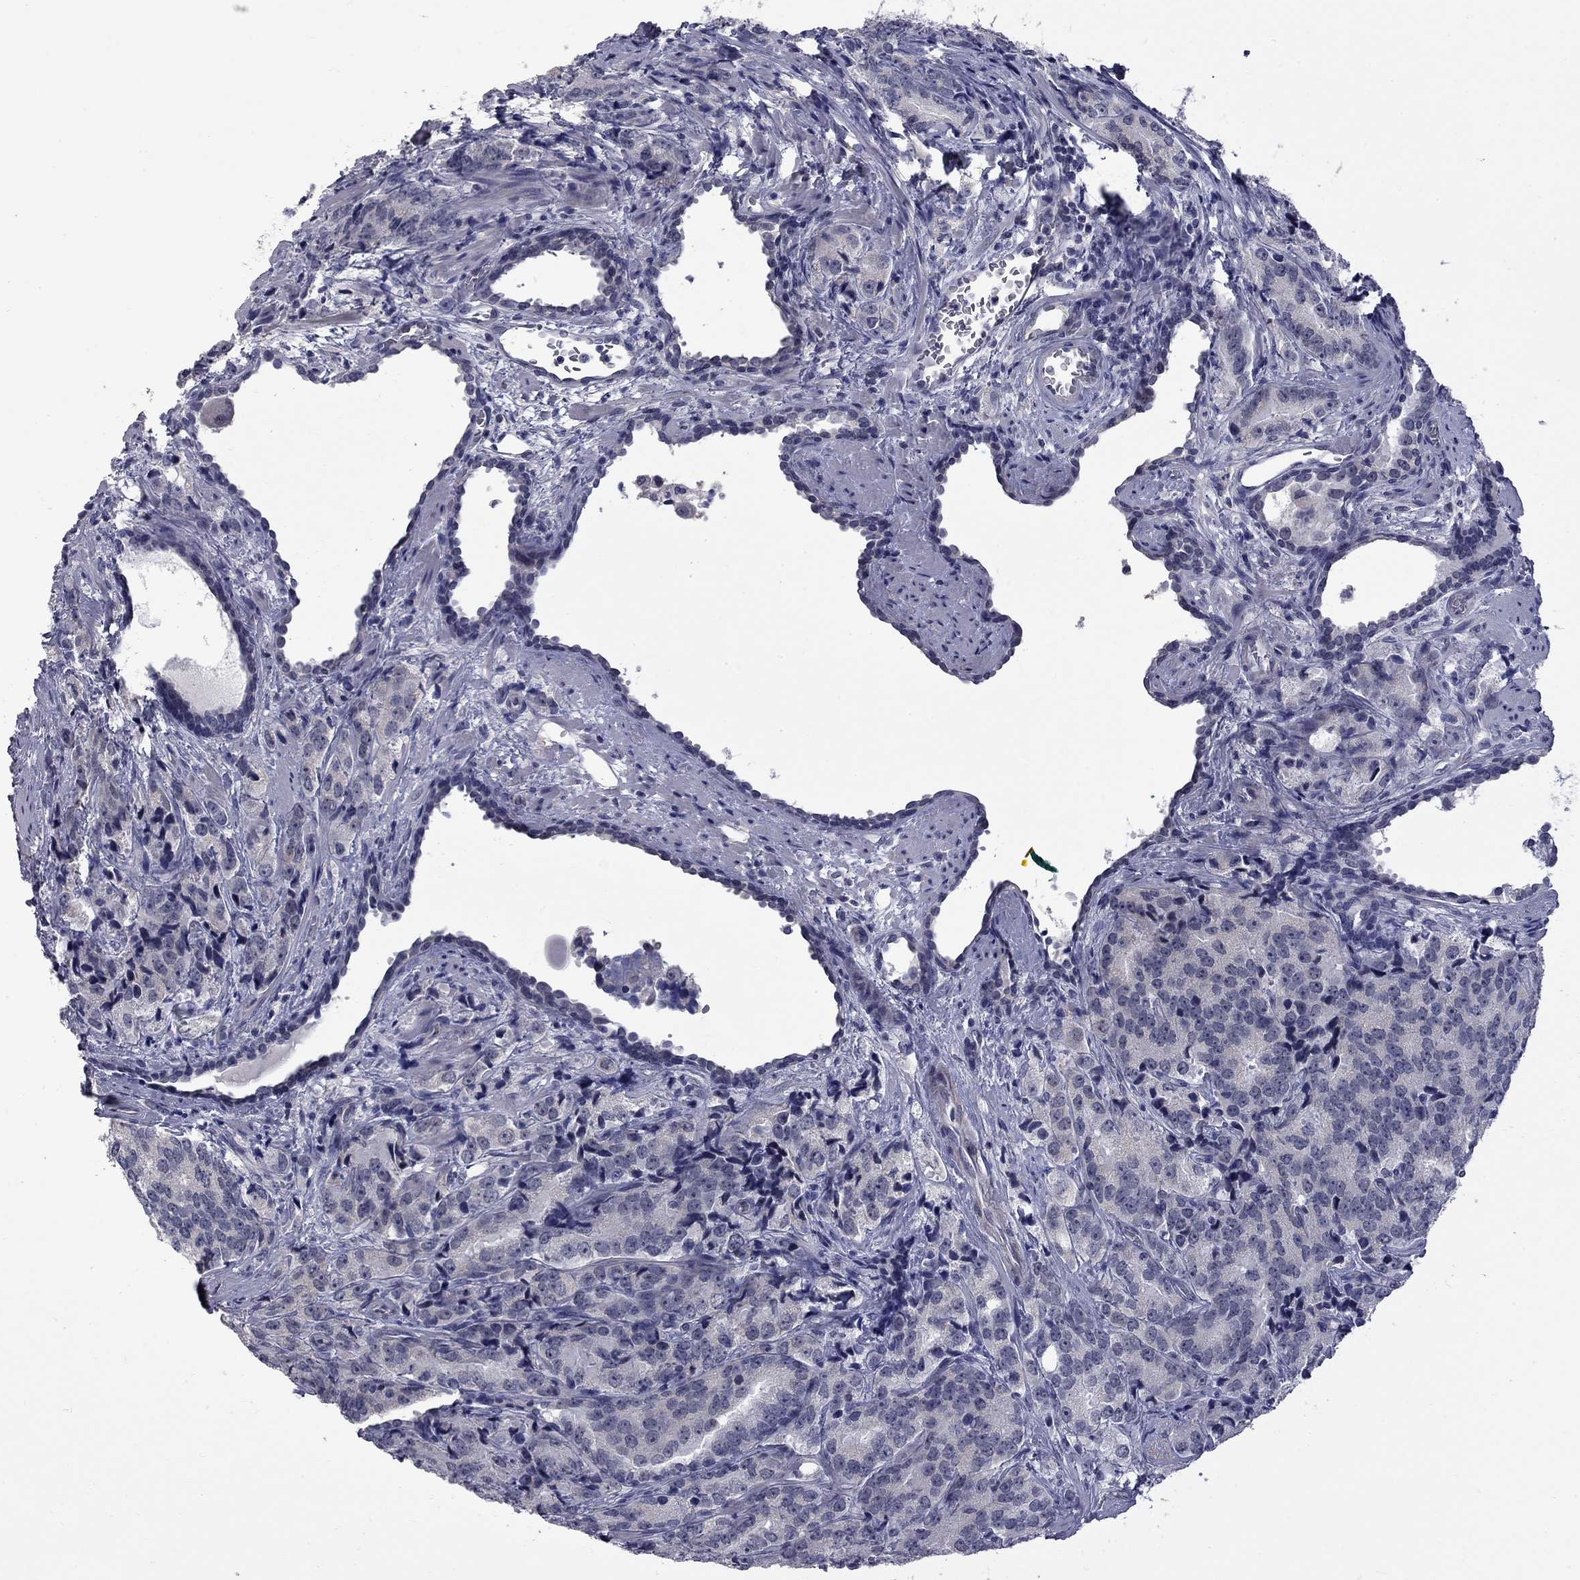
{"staining": {"intensity": "negative", "quantity": "none", "location": "none"}, "tissue": "prostate cancer", "cell_type": "Tumor cells", "image_type": "cancer", "snomed": [{"axis": "morphology", "description": "Adenocarcinoma, NOS"}, {"axis": "topography", "description": "Prostate"}], "caption": "This photomicrograph is of prostate adenocarcinoma stained with IHC to label a protein in brown with the nuclei are counter-stained blue. There is no staining in tumor cells. (DAB IHC, high magnification).", "gene": "GSG1L", "patient": {"sex": "male", "age": 71}}